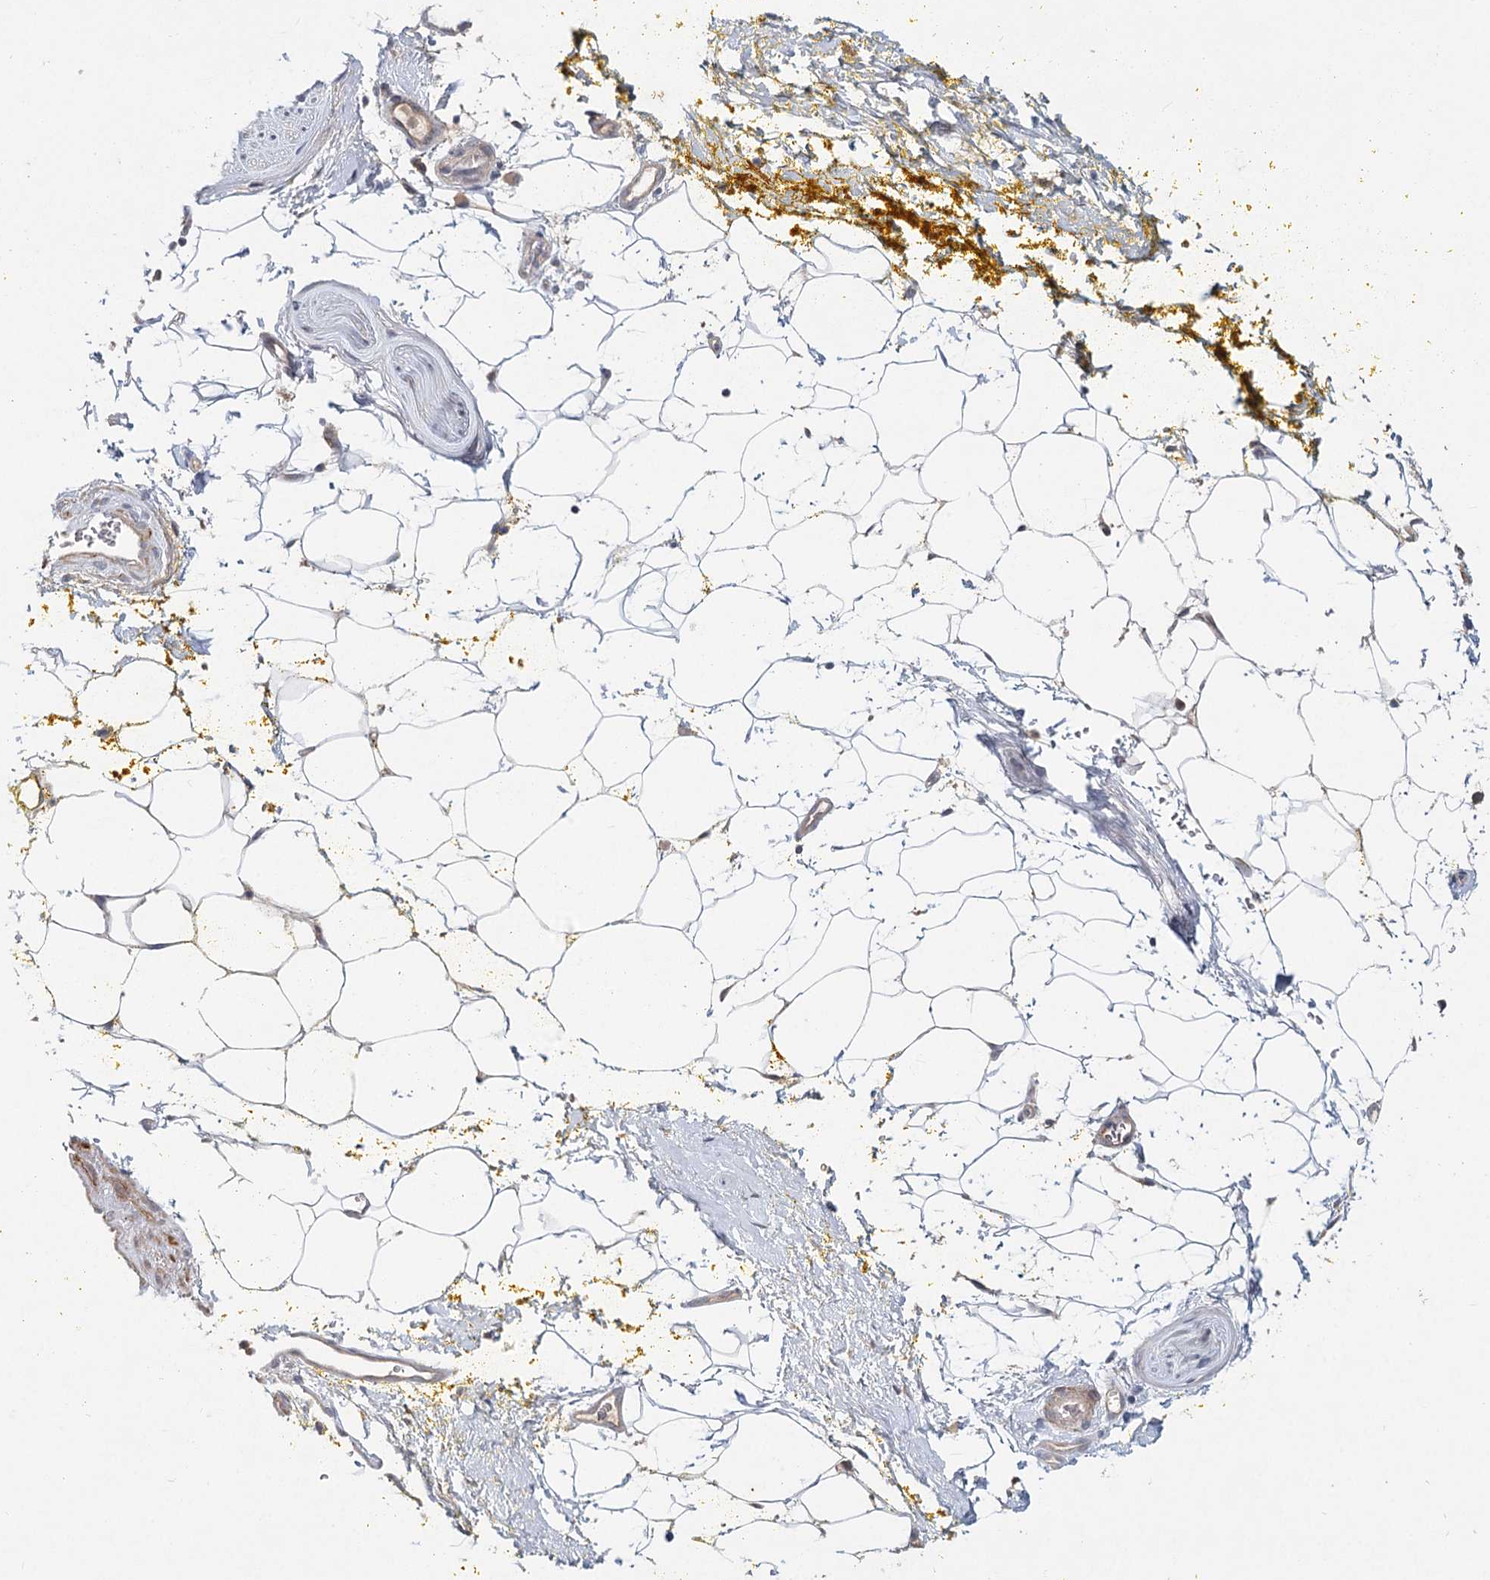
{"staining": {"intensity": "negative", "quantity": "none", "location": "none"}, "tissue": "adipose tissue", "cell_type": "Adipocytes", "image_type": "normal", "snomed": [{"axis": "morphology", "description": "Normal tissue, NOS"}, {"axis": "morphology", "description": "Adenocarcinoma, Low grade"}, {"axis": "topography", "description": "Prostate"}, {"axis": "topography", "description": "Peripheral nerve tissue"}], "caption": "This is an immunohistochemistry (IHC) image of benign human adipose tissue. There is no positivity in adipocytes.", "gene": "AP3B1", "patient": {"sex": "male", "age": 63}}